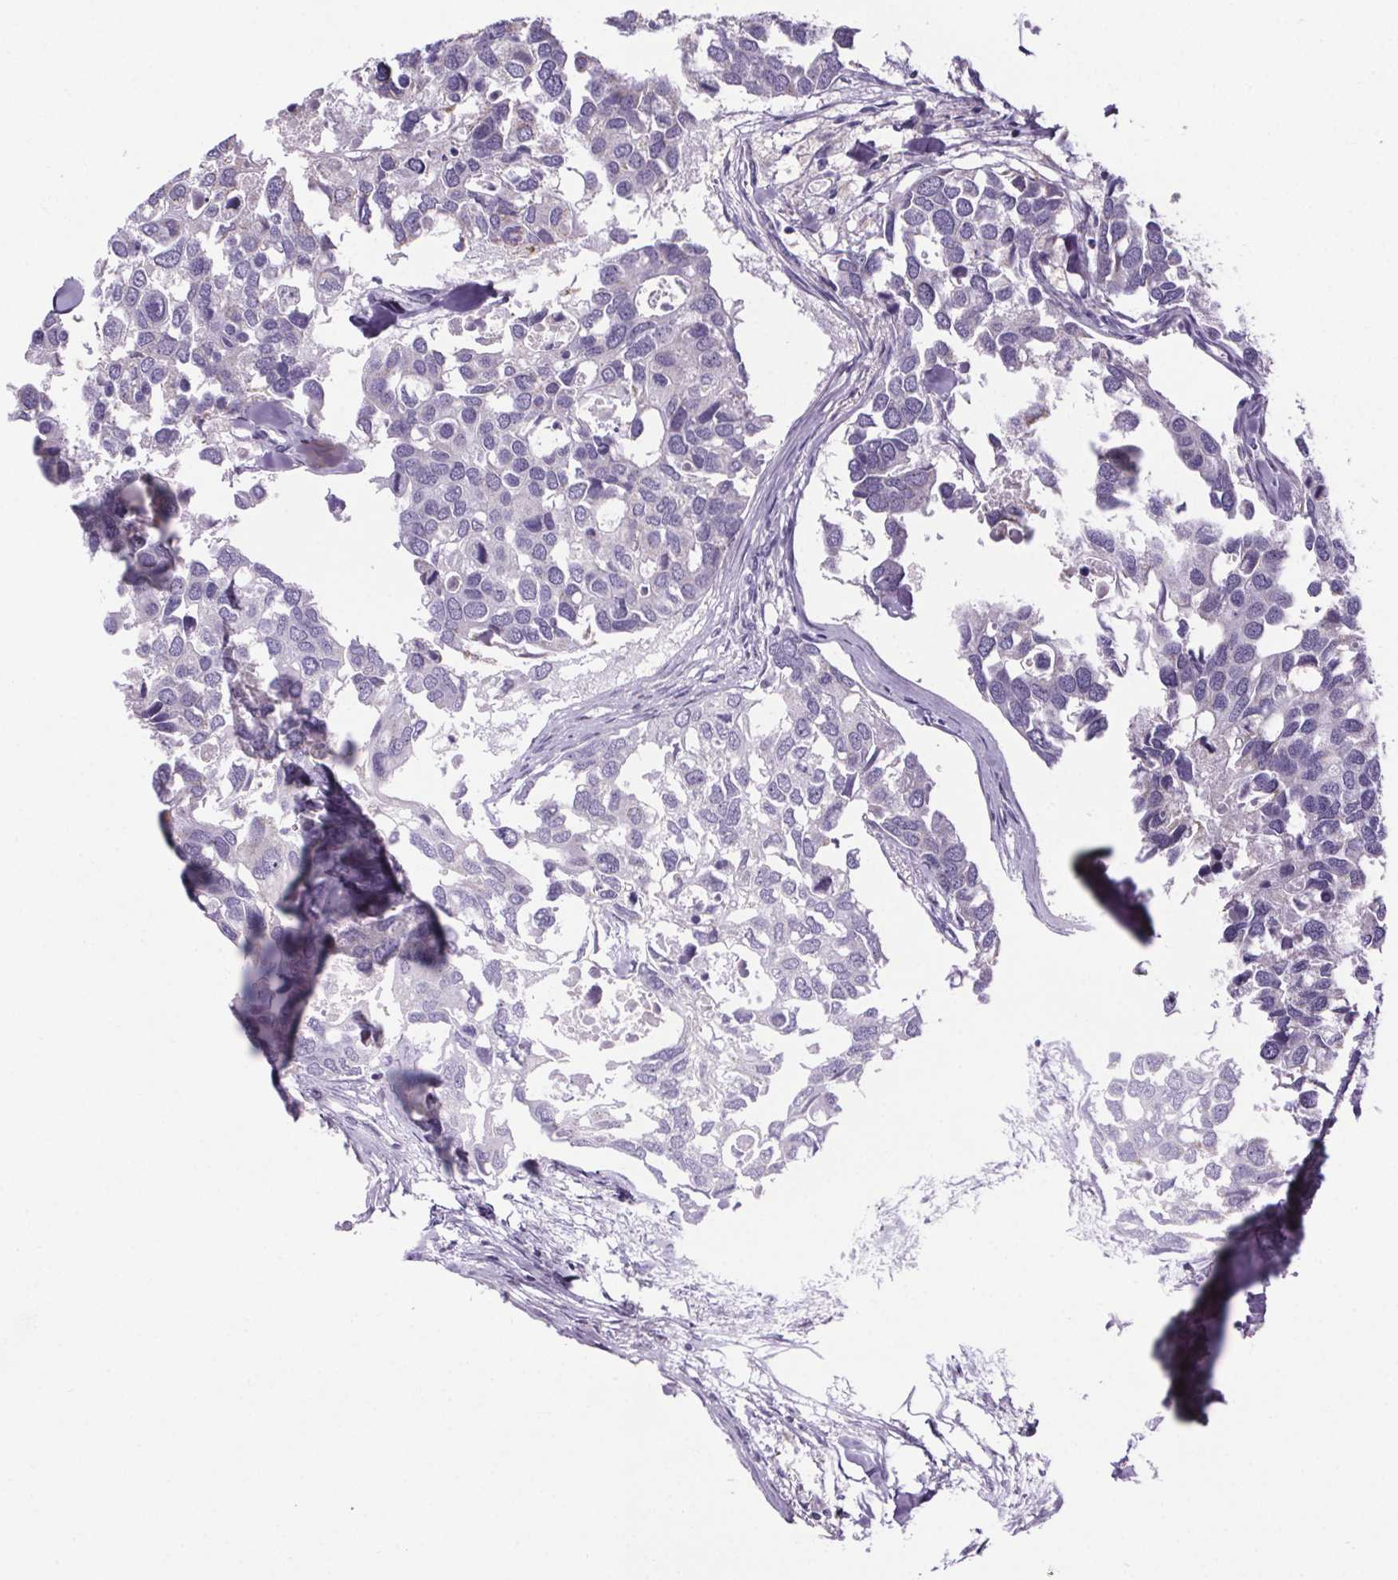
{"staining": {"intensity": "negative", "quantity": "none", "location": "none"}, "tissue": "breast cancer", "cell_type": "Tumor cells", "image_type": "cancer", "snomed": [{"axis": "morphology", "description": "Duct carcinoma"}, {"axis": "topography", "description": "Breast"}], "caption": "Tumor cells show no significant protein expression in breast cancer.", "gene": "CUBN", "patient": {"sex": "female", "age": 83}}